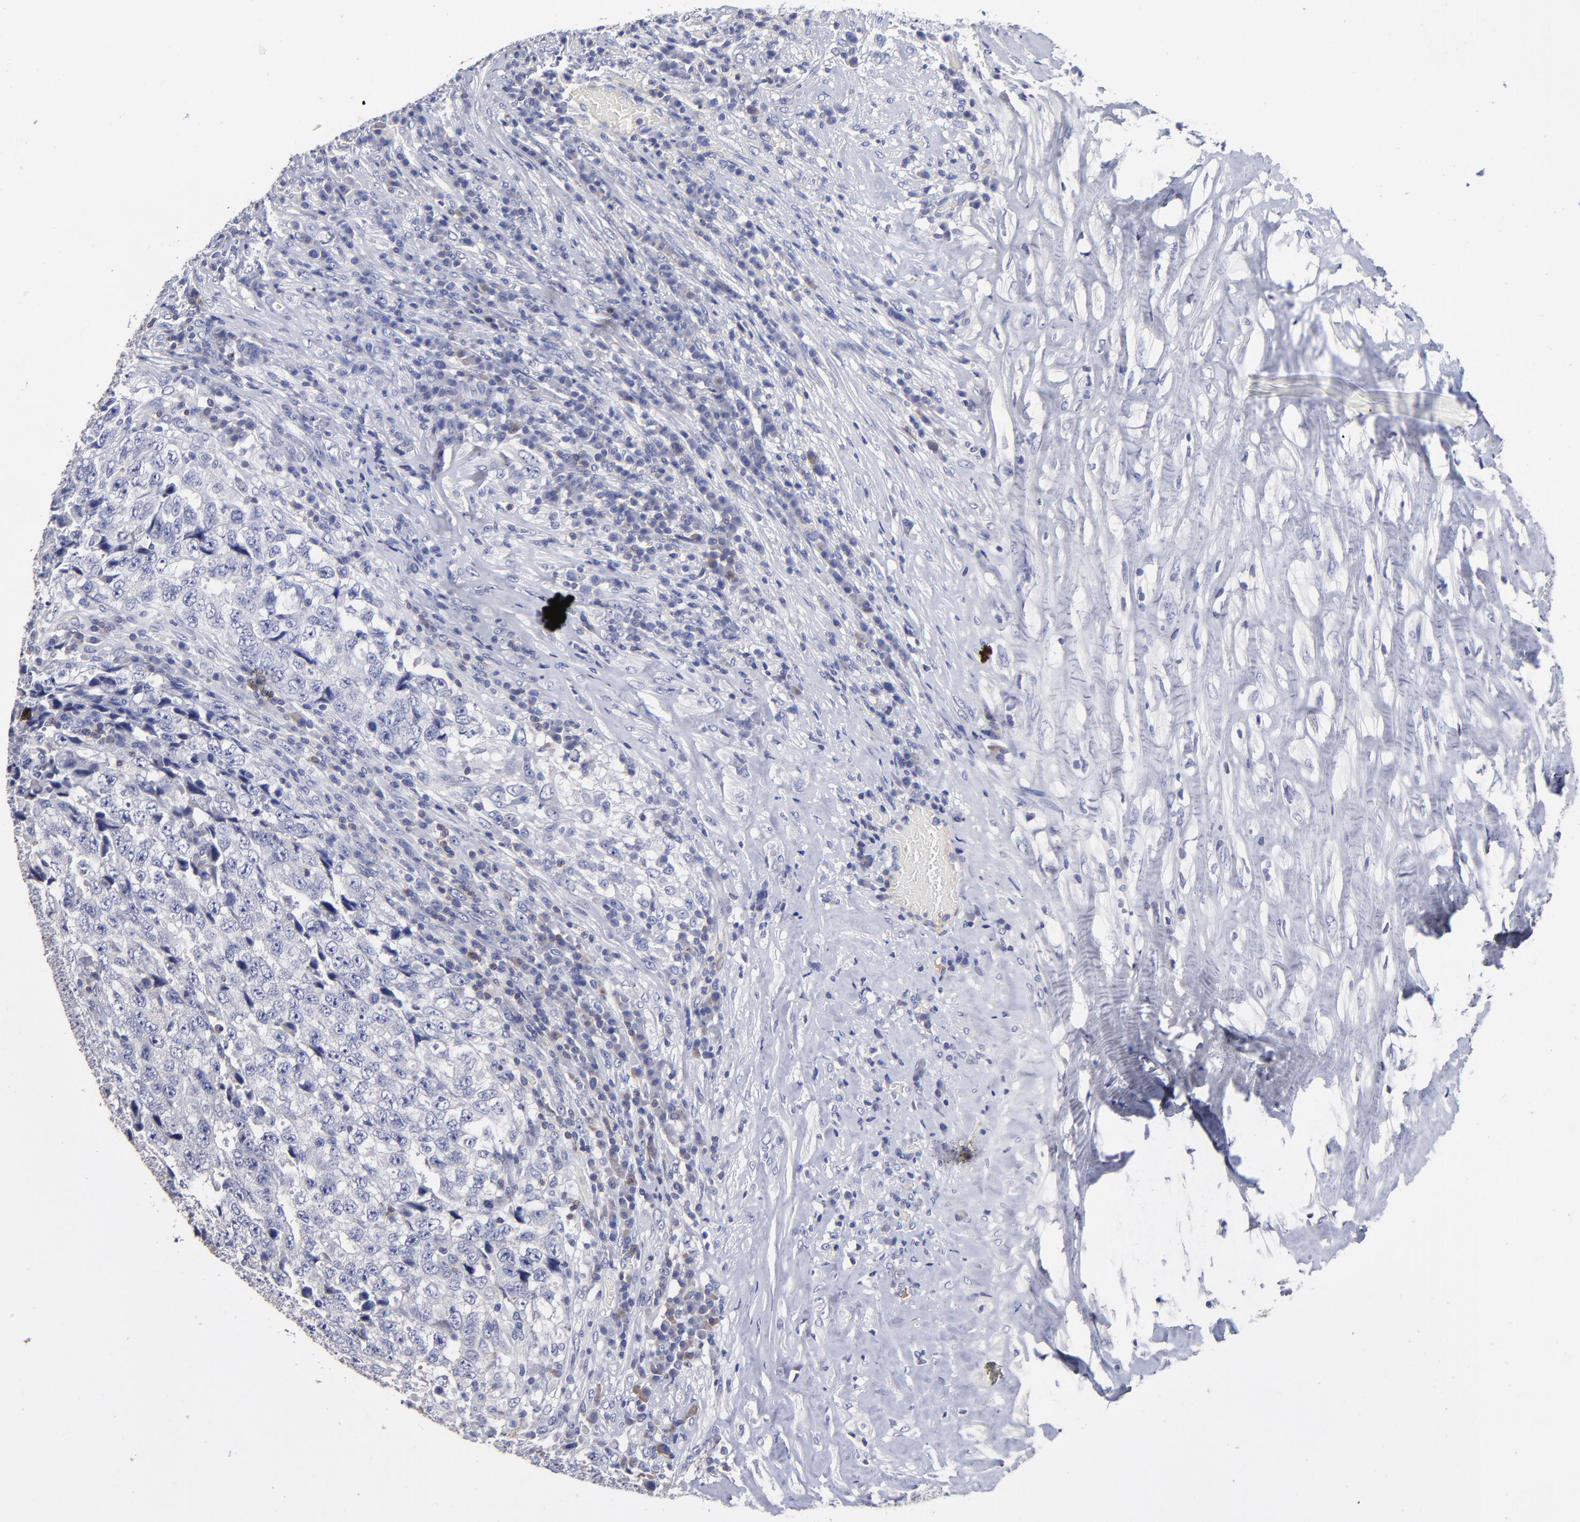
{"staining": {"intensity": "negative", "quantity": "none", "location": "none"}, "tissue": "testis cancer", "cell_type": "Tumor cells", "image_type": "cancer", "snomed": [{"axis": "morphology", "description": "Necrosis, NOS"}, {"axis": "morphology", "description": "Carcinoma, Embryonal, NOS"}, {"axis": "topography", "description": "Testis"}], "caption": "DAB (3,3'-diaminobenzidine) immunohistochemical staining of testis cancer shows no significant positivity in tumor cells. (Brightfield microscopy of DAB (3,3'-diaminobenzidine) immunohistochemistry at high magnification).", "gene": "TRAT1", "patient": {"sex": "male", "age": 19}}